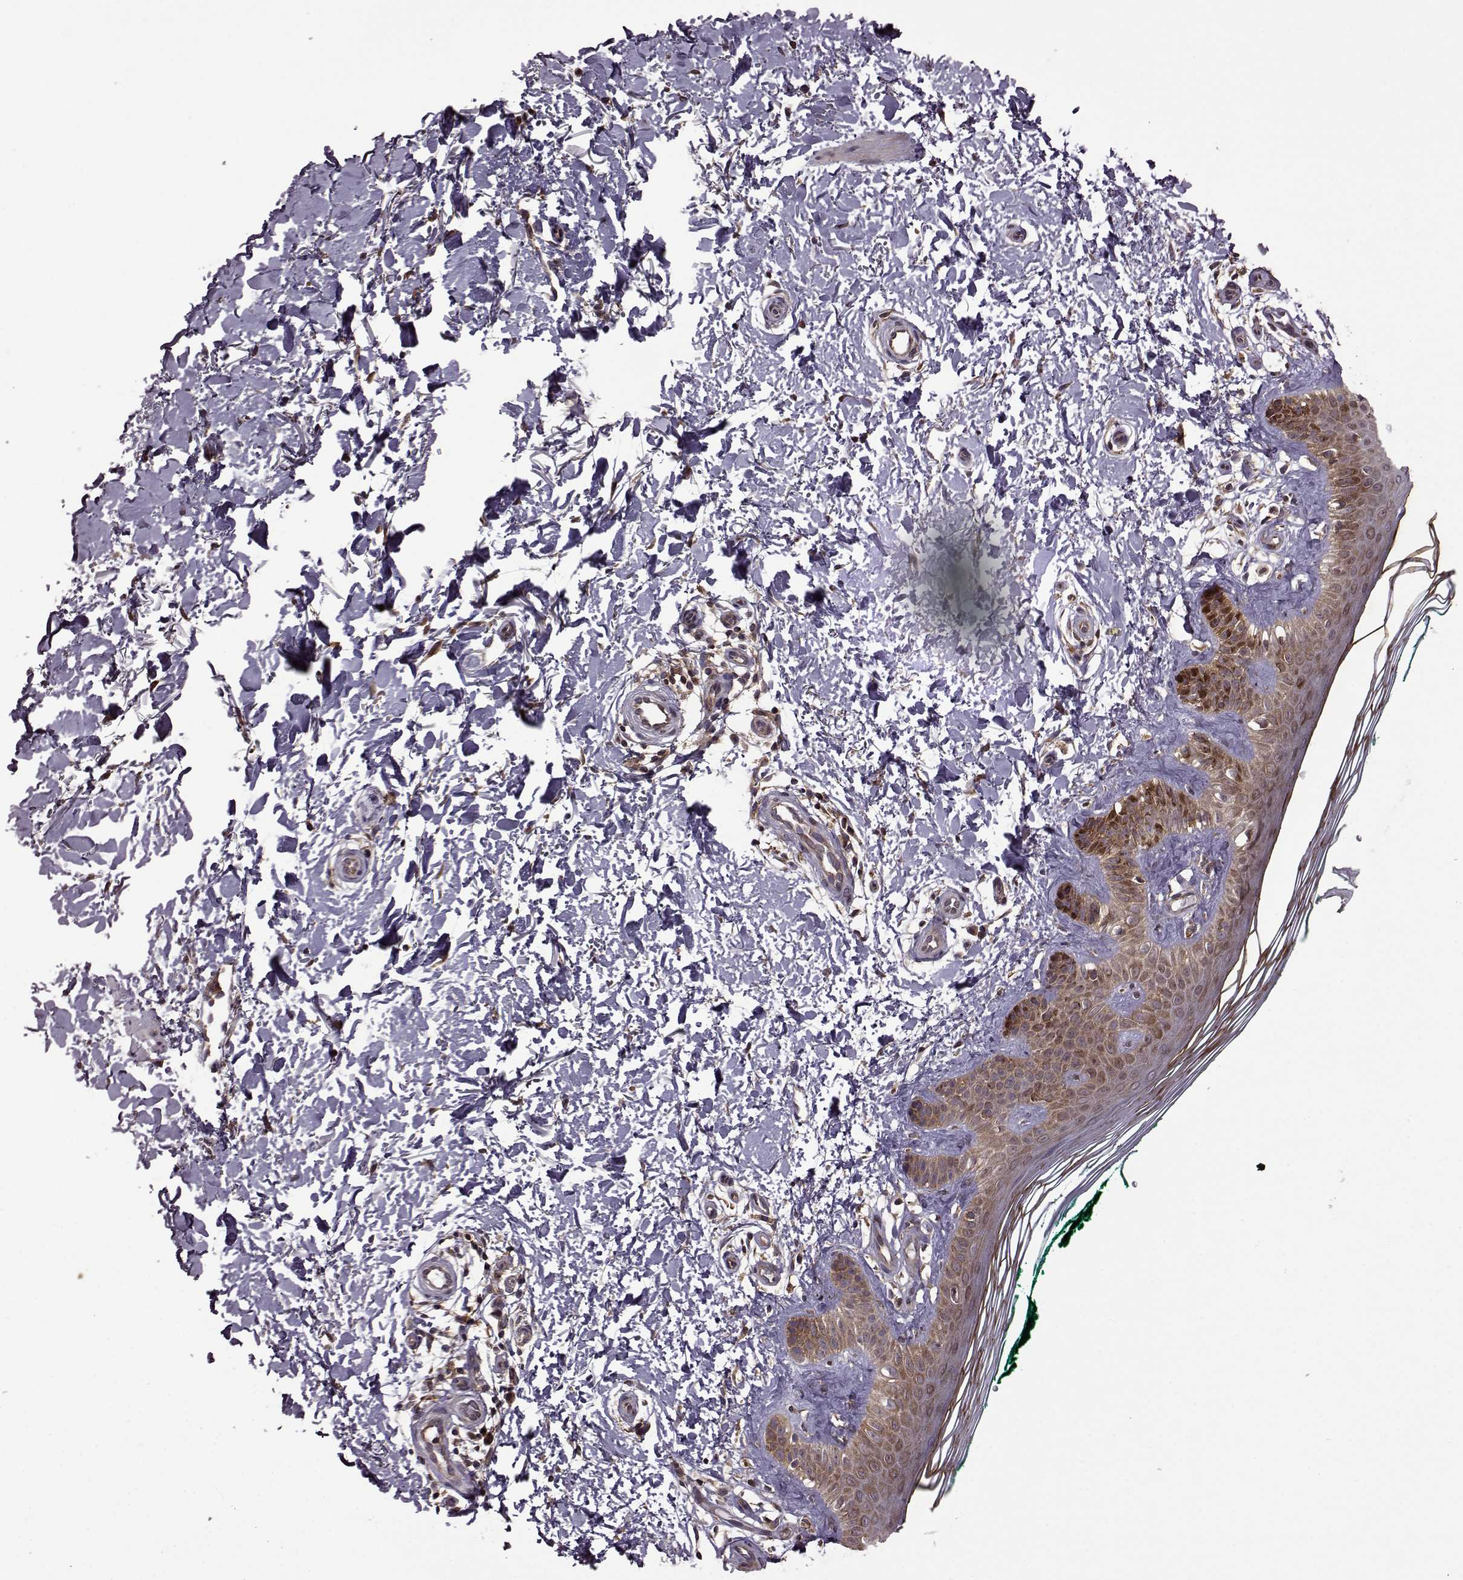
{"staining": {"intensity": "strong", "quantity": ">75%", "location": "cytoplasmic/membranous"}, "tissue": "skin", "cell_type": "Fibroblasts", "image_type": "normal", "snomed": [{"axis": "morphology", "description": "Normal tissue, NOS"}, {"axis": "morphology", "description": "Inflammation, NOS"}, {"axis": "morphology", "description": "Fibrosis, NOS"}, {"axis": "topography", "description": "Skin"}], "caption": "Skin stained for a protein reveals strong cytoplasmic/membranous positivity in fibroblasts.", "gene": "URI1", "patient": {"sex": "male", "age": 71}}